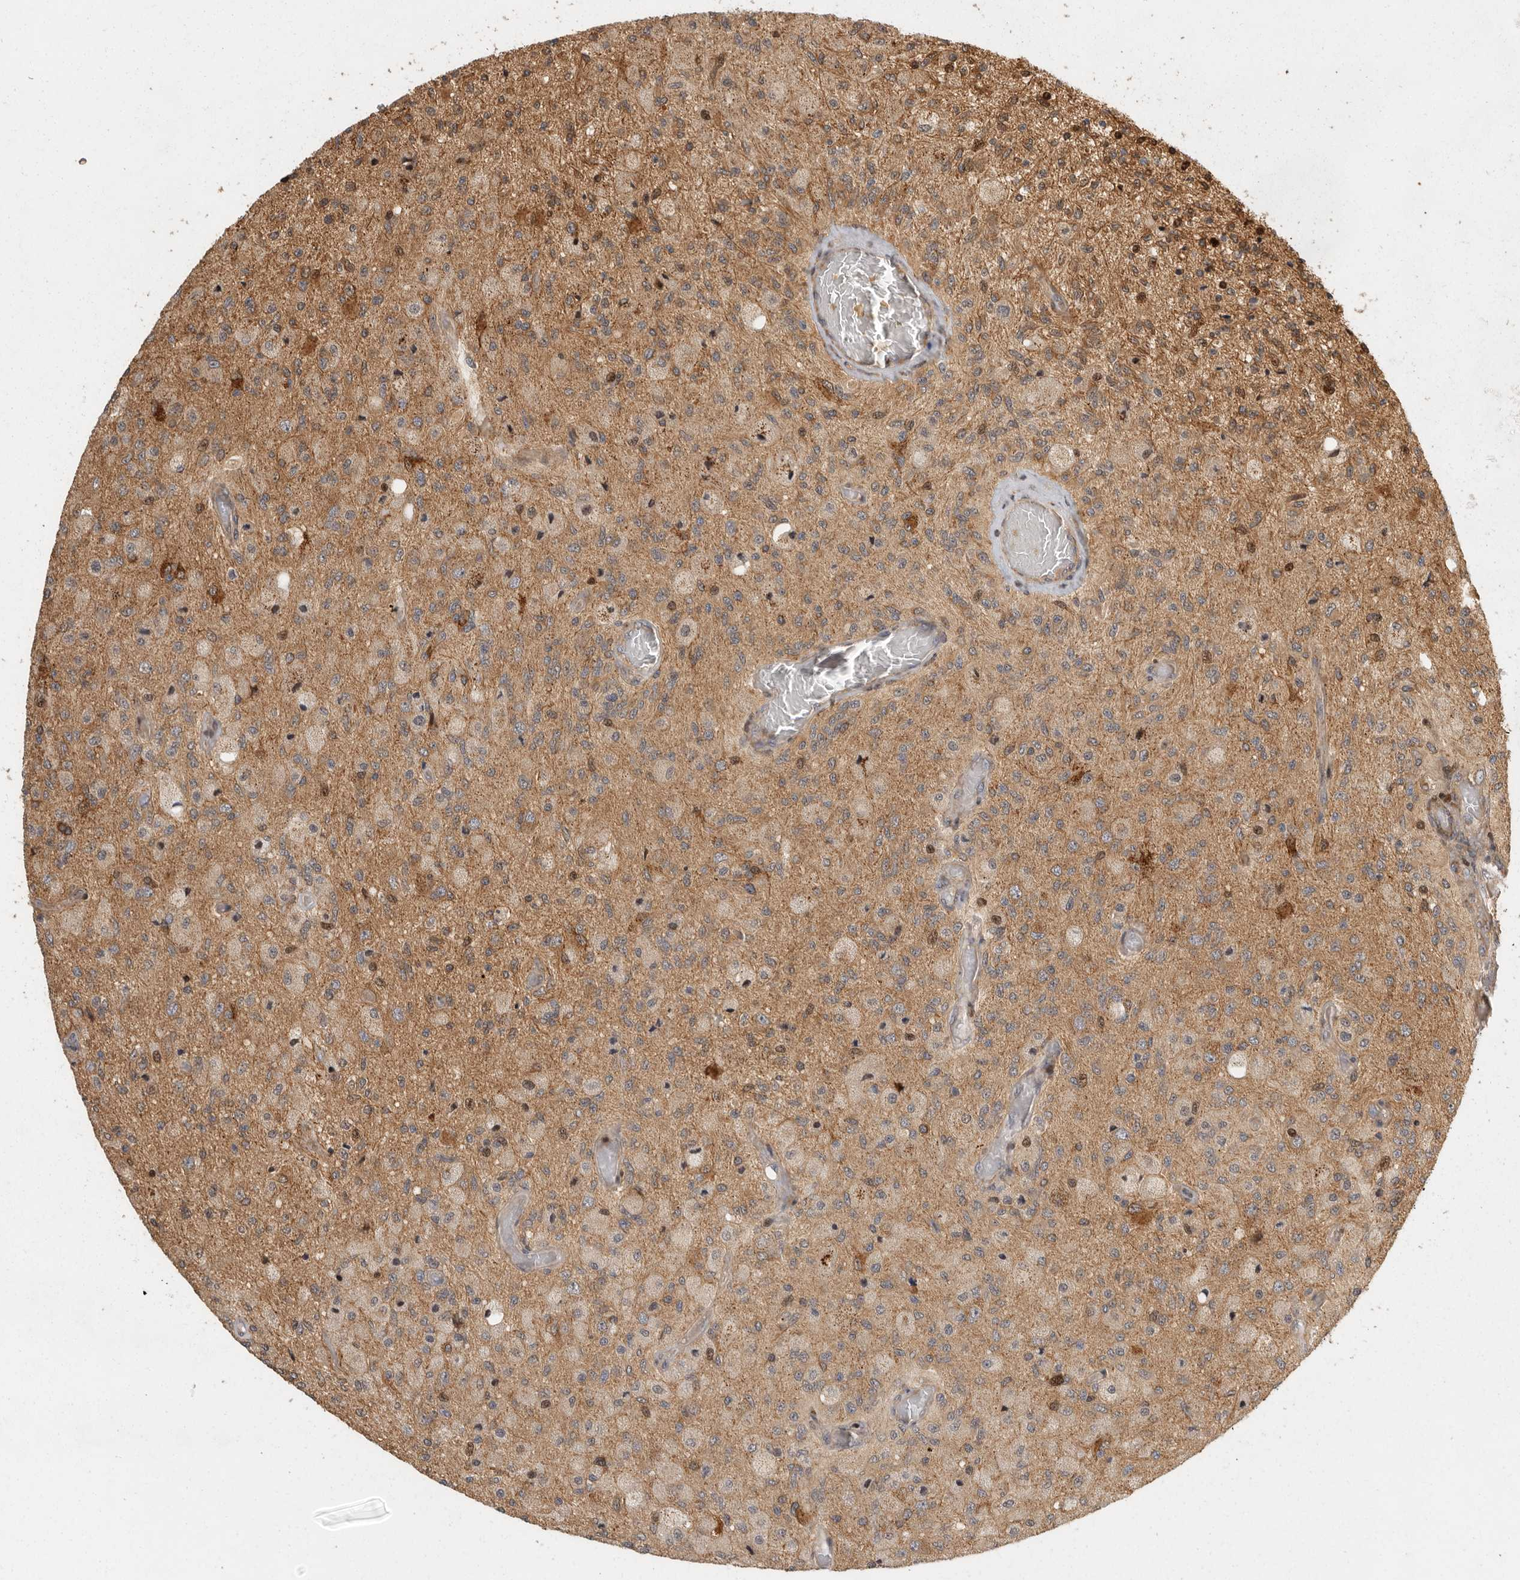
{"staining": {"intensity": "moderate", "quantity": "<25%", "location": "cytoplasmic/membranous"}, "tissue": "glioma", "cell_type": "Tumor cells", "image_type": "cancer", "snomed": [{"axis": "morphology", "description": "Normal tissue, NOS"}, {"axis": "morphology", "description": "Glioma, malignant, High grade"}, {"axis": "topography", "description": "Cerebral cortex"}], "caption": "Immunohistochemistry staining of glioma, which reveals low levels of moderate cytoplasmic/membranous staining in approximately <25% of tumor cells indicating moderate cytoplasmic/membranous protein positivity. The staining was performed using DAB (brown) for protein detection and nuclei were counterstained in hematoxylin (blue).", "gene": "SWT1", "patient": {"sex": "male", "age": 77}}